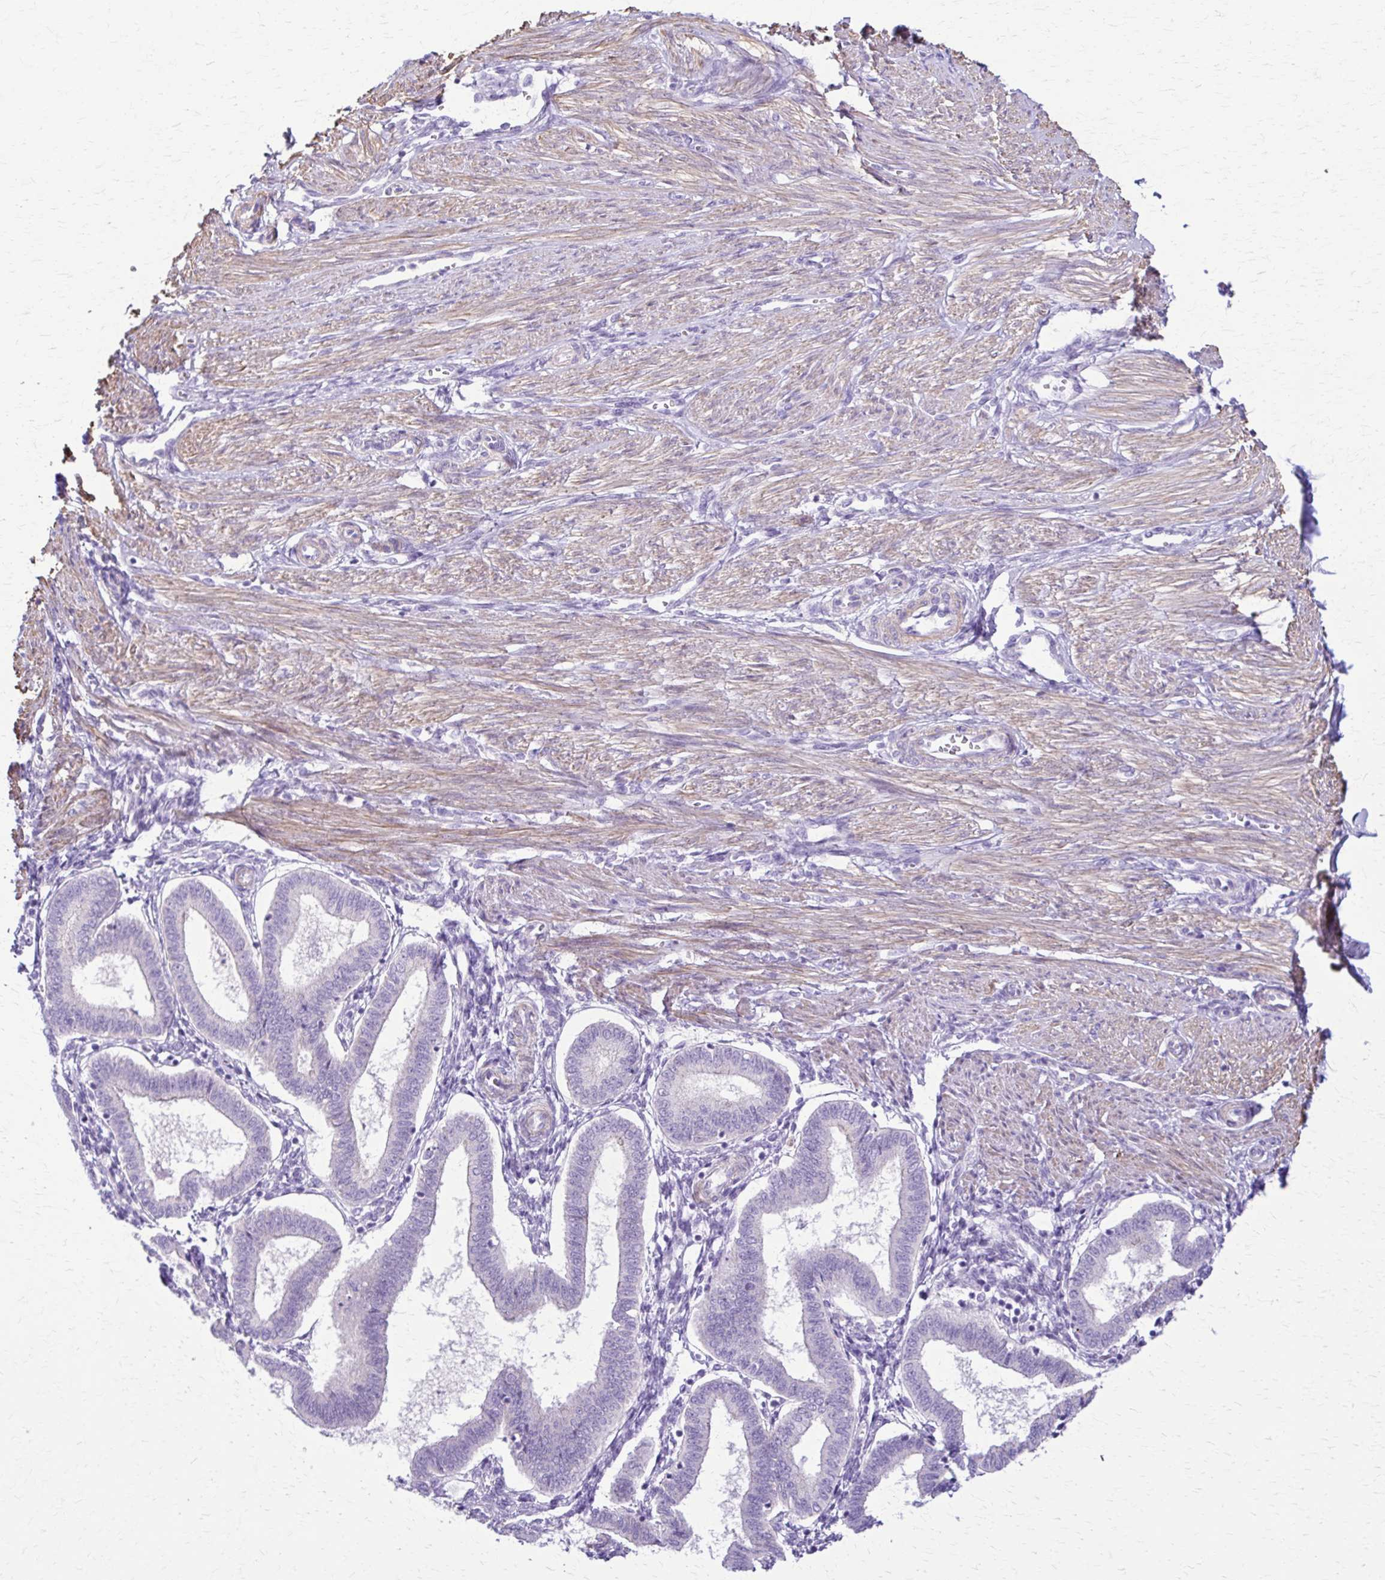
{"staining": {"intensity": "negative", "quantity": "none", "location": "none"}, "tissue": "endometrium", "cell_type": "Cells in endometrial stroma", "image_type": "normal", "snomed": [{"axis": "morphology", "description": "Normal tissue, NOS"}, {"axis": "topography", "description": "Endometrium"}], "caption": "Immunohistochemistry (IHC) of benign endometrium displays no positivity in cells in endometrial stroma.", "gene": "DSP", "patient": {"sex": "female", "age": 24}}